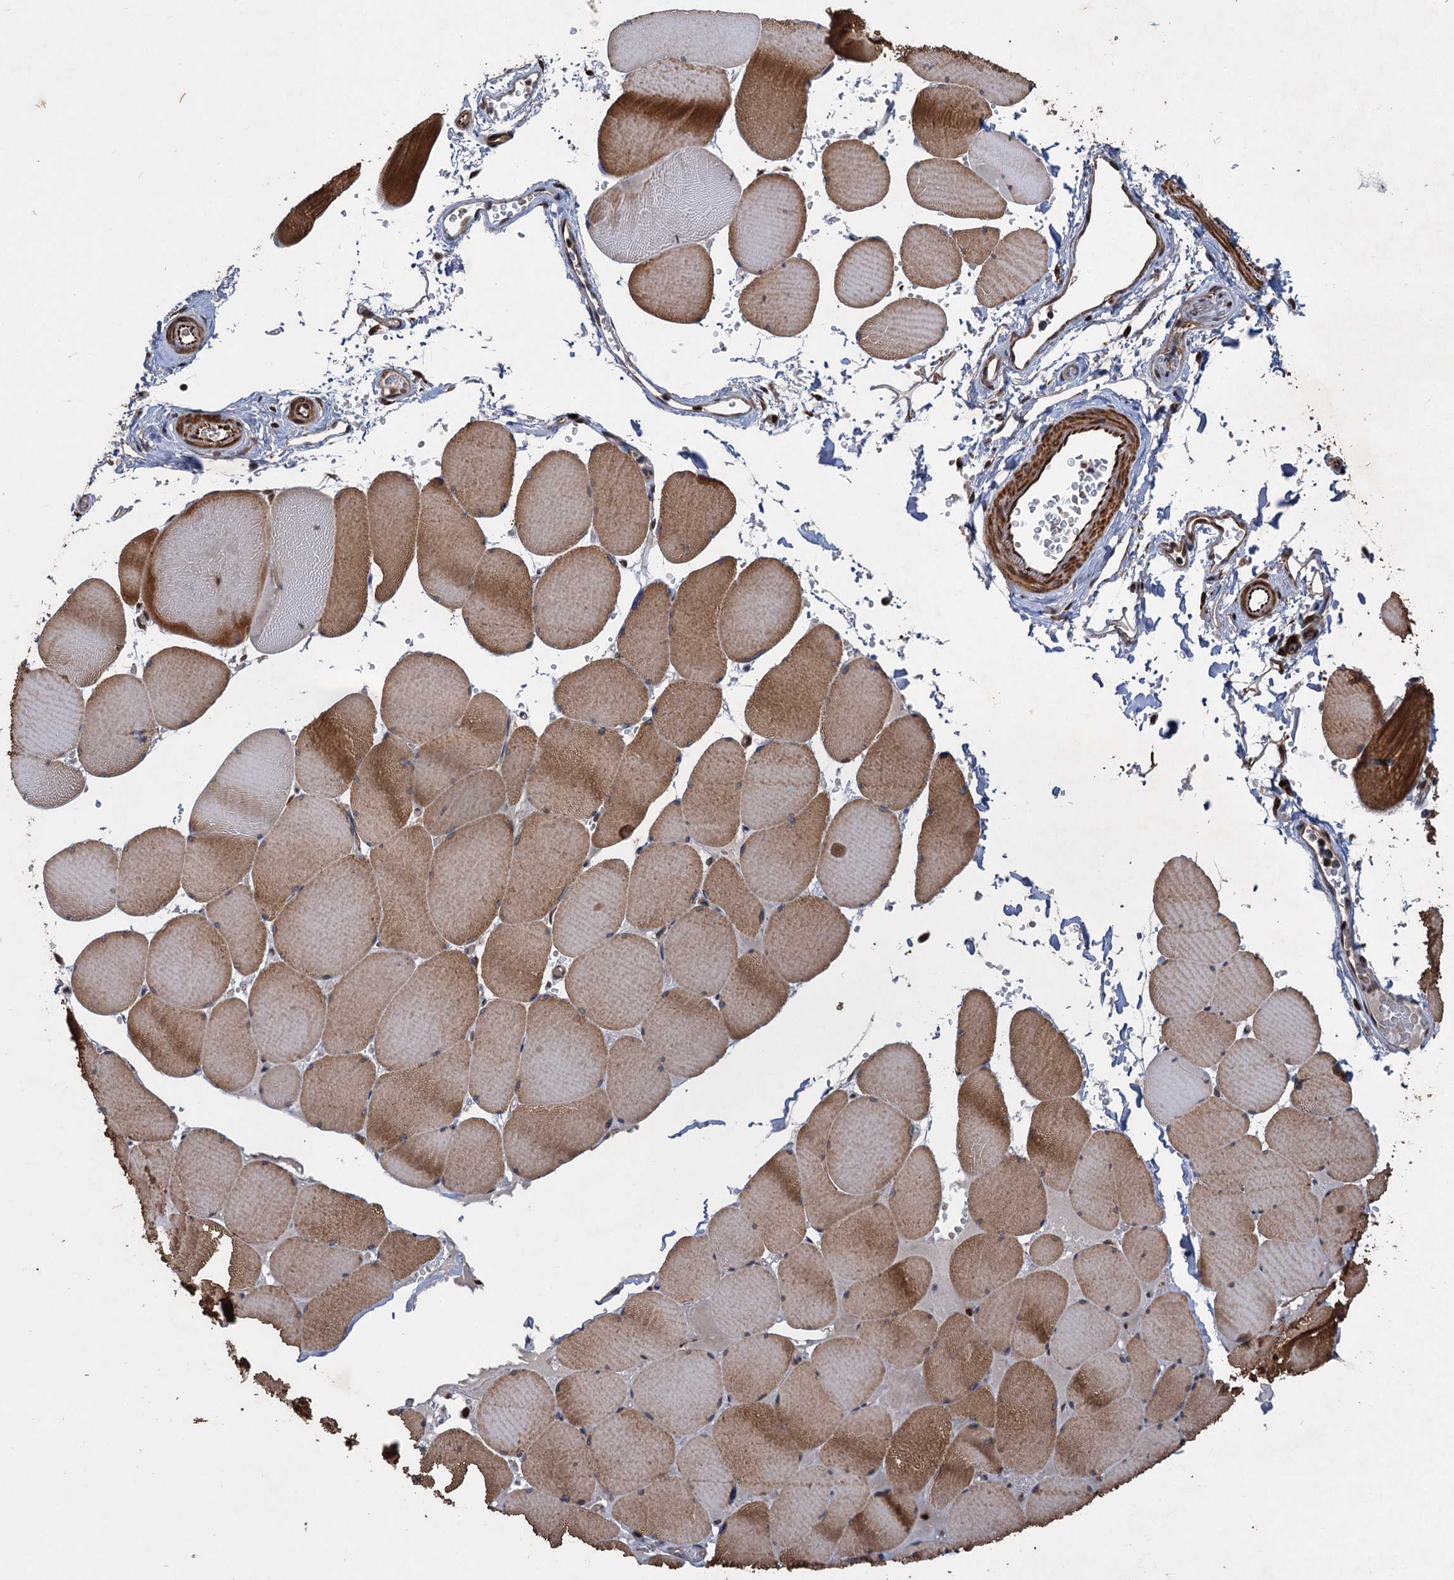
{"staining": {"intensity": "moderate", "quantity": "25%-75%", "location": "cytoplasmic/membranous"}, "tissue": "skeletal muscle", "cell_type": "Myocytes", "image_type": "normal", "snomed": [{"axis": "morphology", "description": "Normal tissue, NOS"}, {"axis": "topography", "description": "Skeletal muscle"}, {"axis": "topography", "description": "Head-Neck"}], "caption": "A histopathology image showing moderate cytoplasmic/membranous staining in approximately 25%-75% of myocytes in normal skeletal muscle, as visualized by brown immunohistochemical staining.", "gene": "TTC31", "patient": {"sex": "male", "age": 66}}